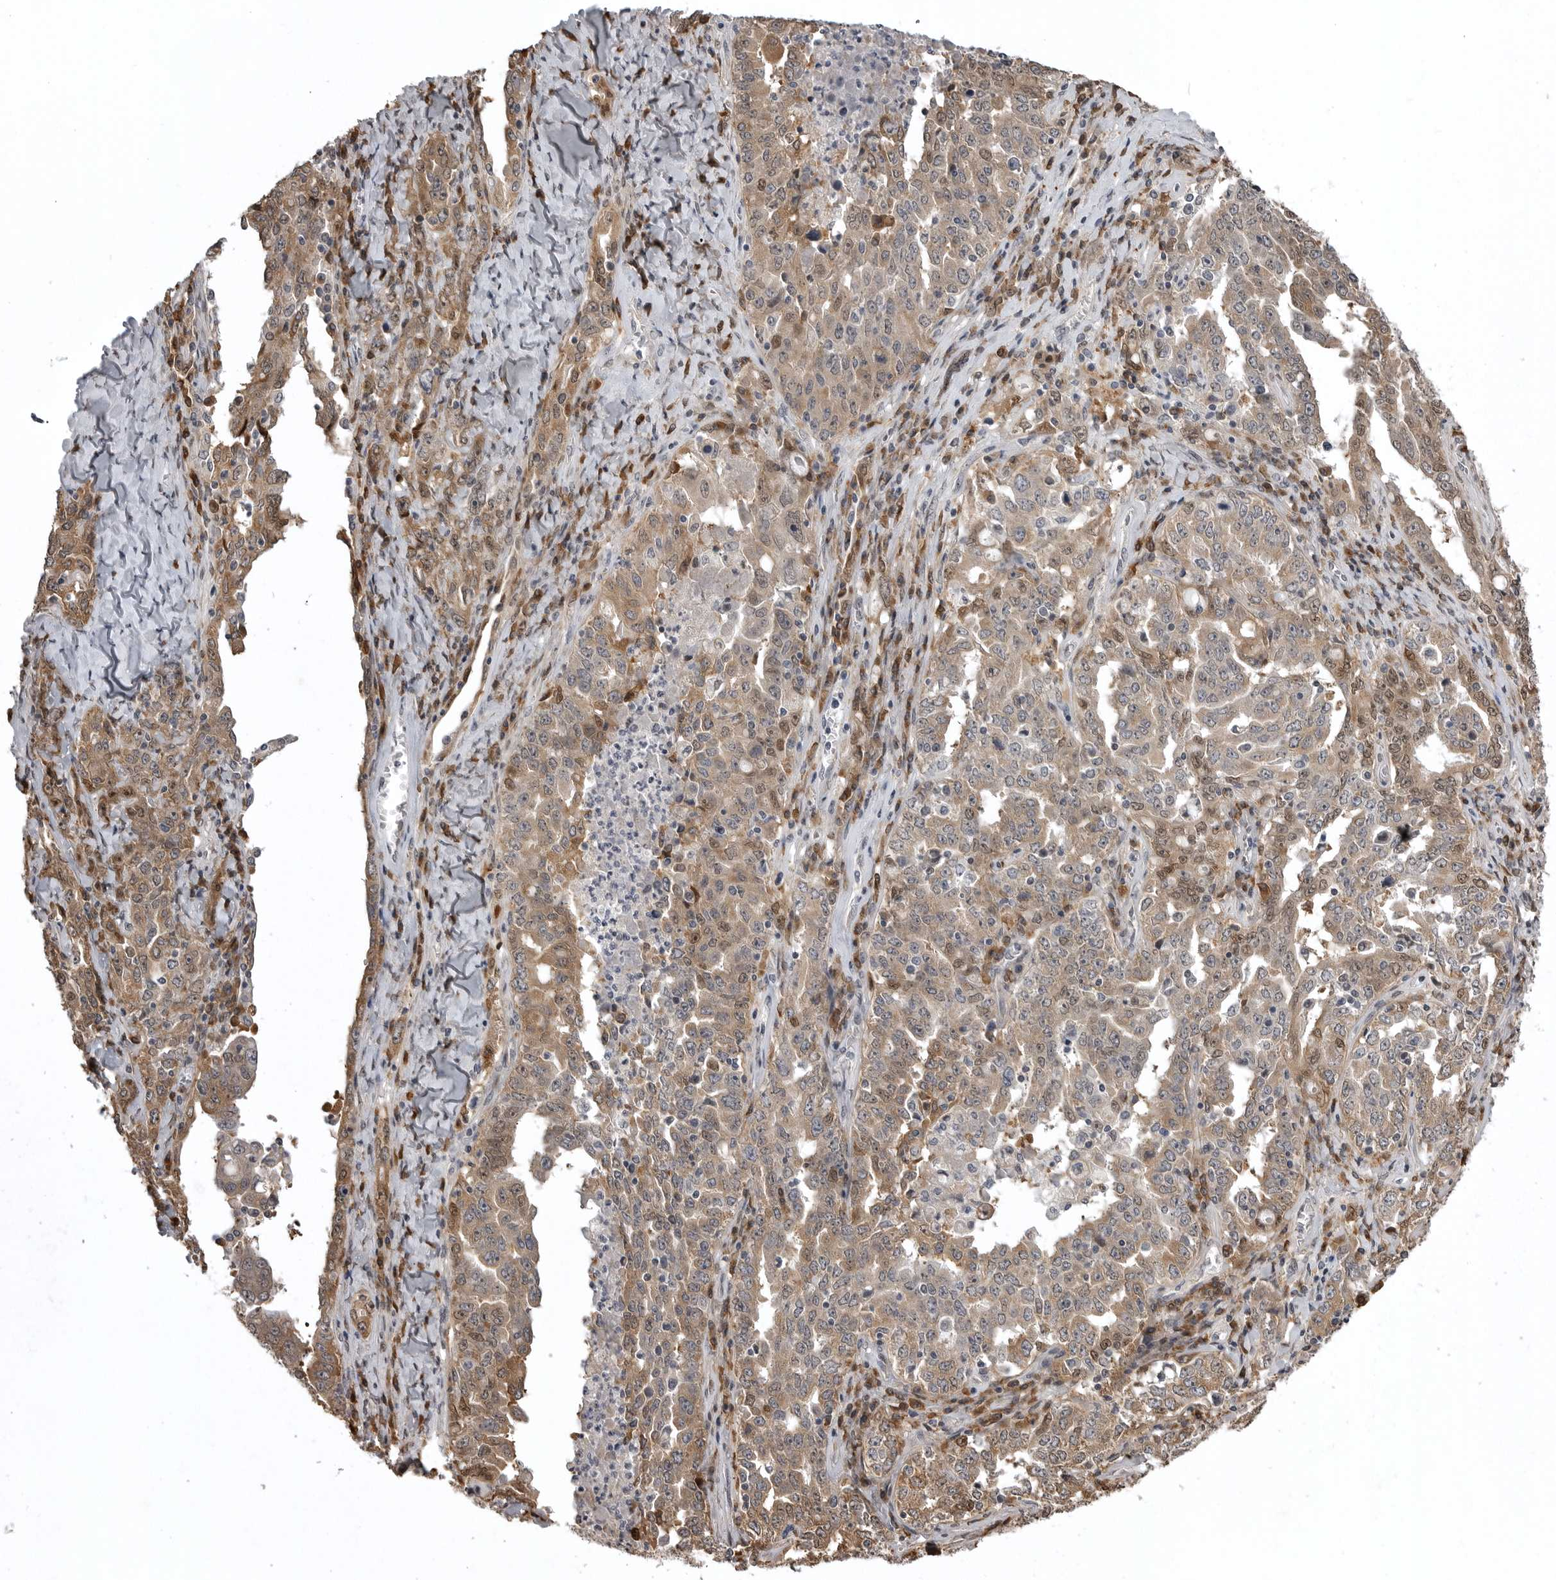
{"staining": {"intensity": "moderate", "quantity": "25%-75%", "location": "cytoplasmic/membranous,nuclear"}, "tissue": "ovarian cancer", "cell_type": "Tumor cells", "image_type": "cancer", "snomed": [{"axis": "morphology", "description": "Carcinoma, endometroid"}, {"axis": "topography", "description": "Ovary"}], "caption": "IHC image of neoplastic tissue: human ovarian cancer stained using immunohistochemistry displays medium levels of moderate protein expression localized specifically in the cytoplasmic/membranous and nuclear of tumor cells, appearing as a cytoplasmic/membranous and nuclear brown color.", "gene": "SNX16", "patient": {"sex": "female", "age": 62}}